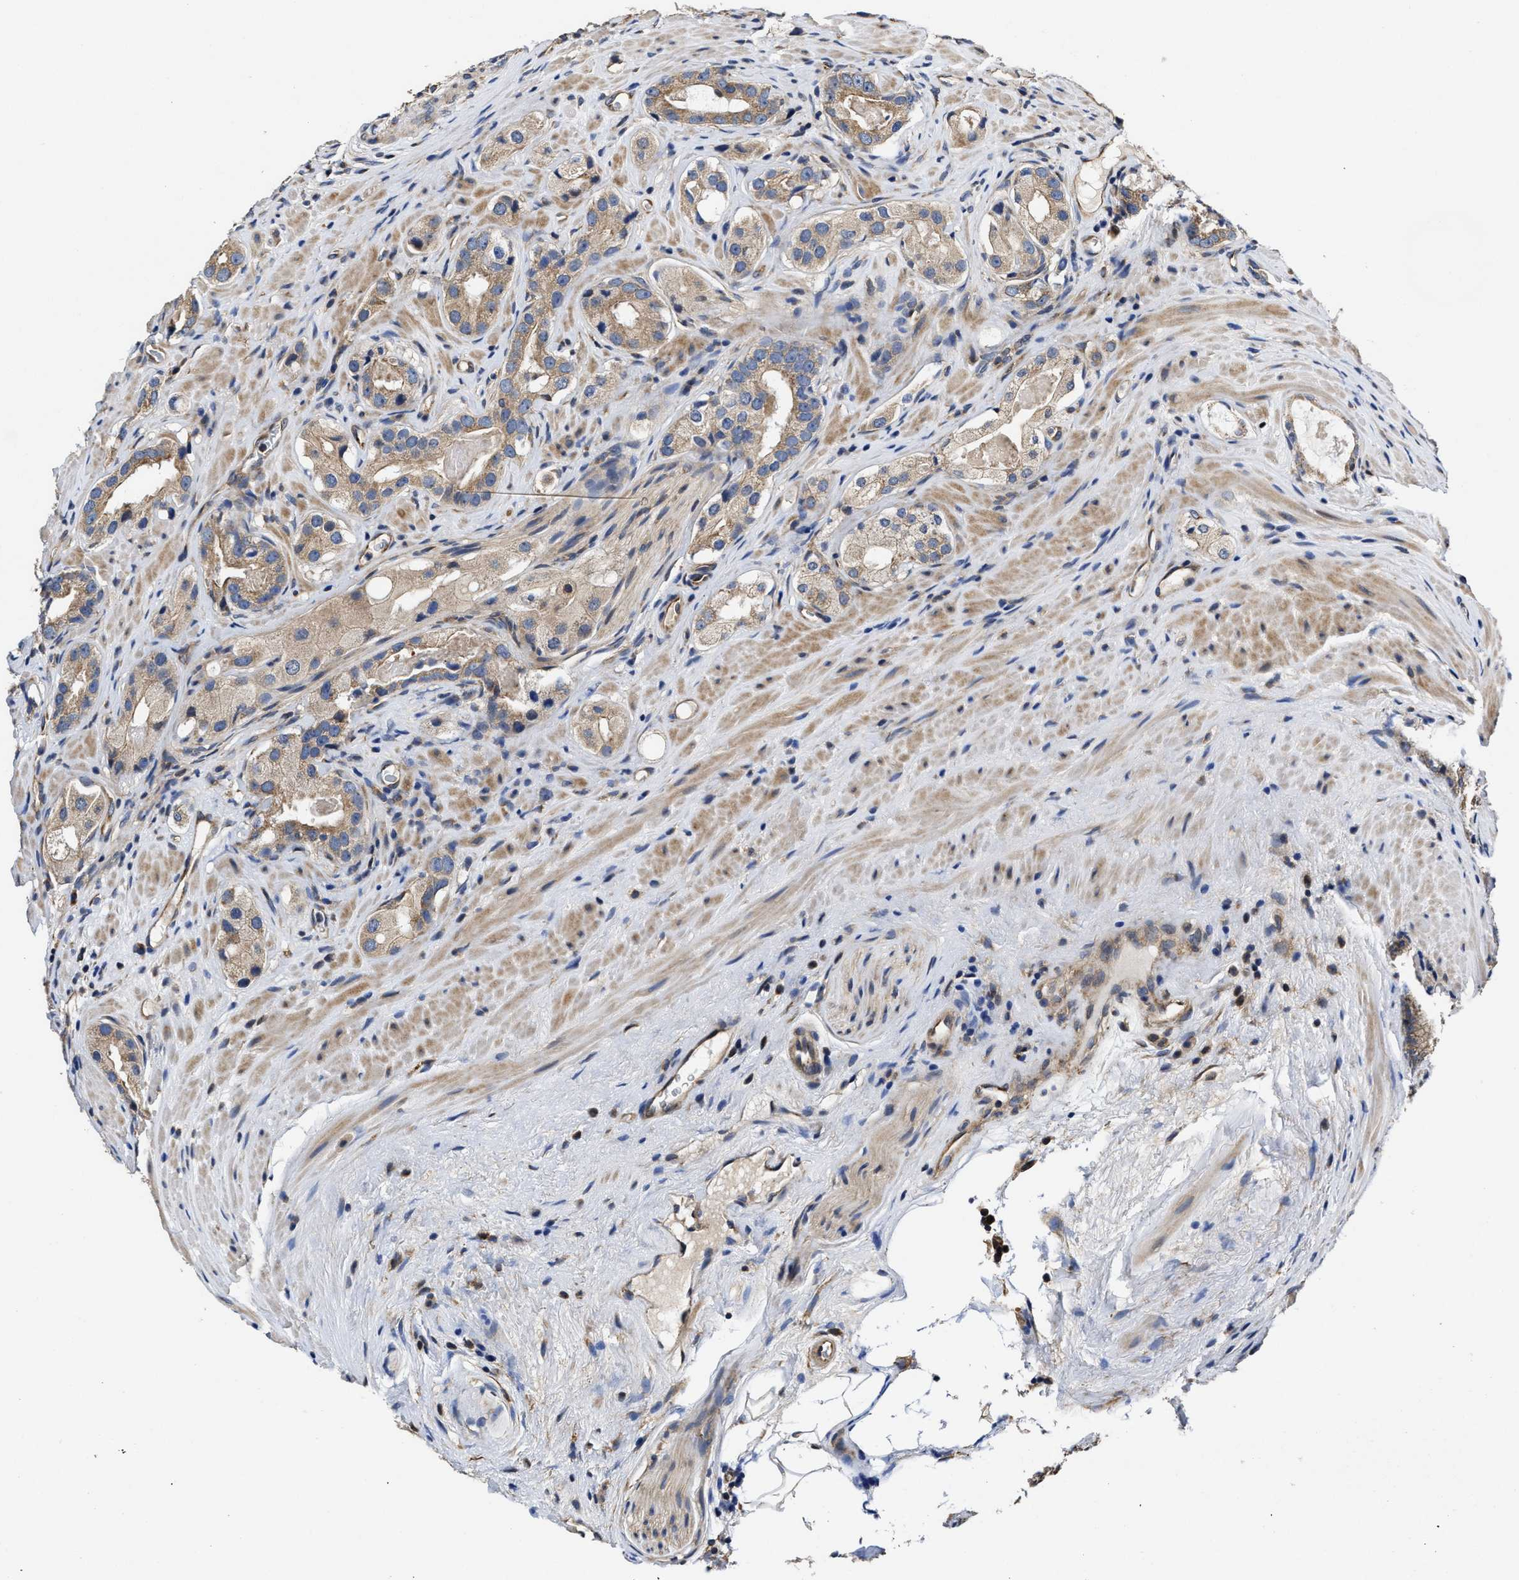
{"staining": {"intensity": "moderate", "quantity": ">75%", "location": "cytoplasmic/membranous"}, "tissue": "prostate cancer", "cell_type": "Tumor cells", "image_type": "cancer", "snomed": [{"axis": "morphology", "description": "Adenocarcinoma, High grade"}, {"axis": "topography", "description": "Prostate"}], "caption": "A photomicrograph of prostate cancer (adenocarcinoma (high-grade)) stained for a protein displays moderate cytoplasmic/membranous brown staining in tumor cells. (Stains: DAB (3,3'-diaminobenzidine) in brown, nuclei in blue, Microscopy: brightfield microscopy at high magnification).", "gene": "TRAF6", "patient": {"sex": "male", "age": 63}}